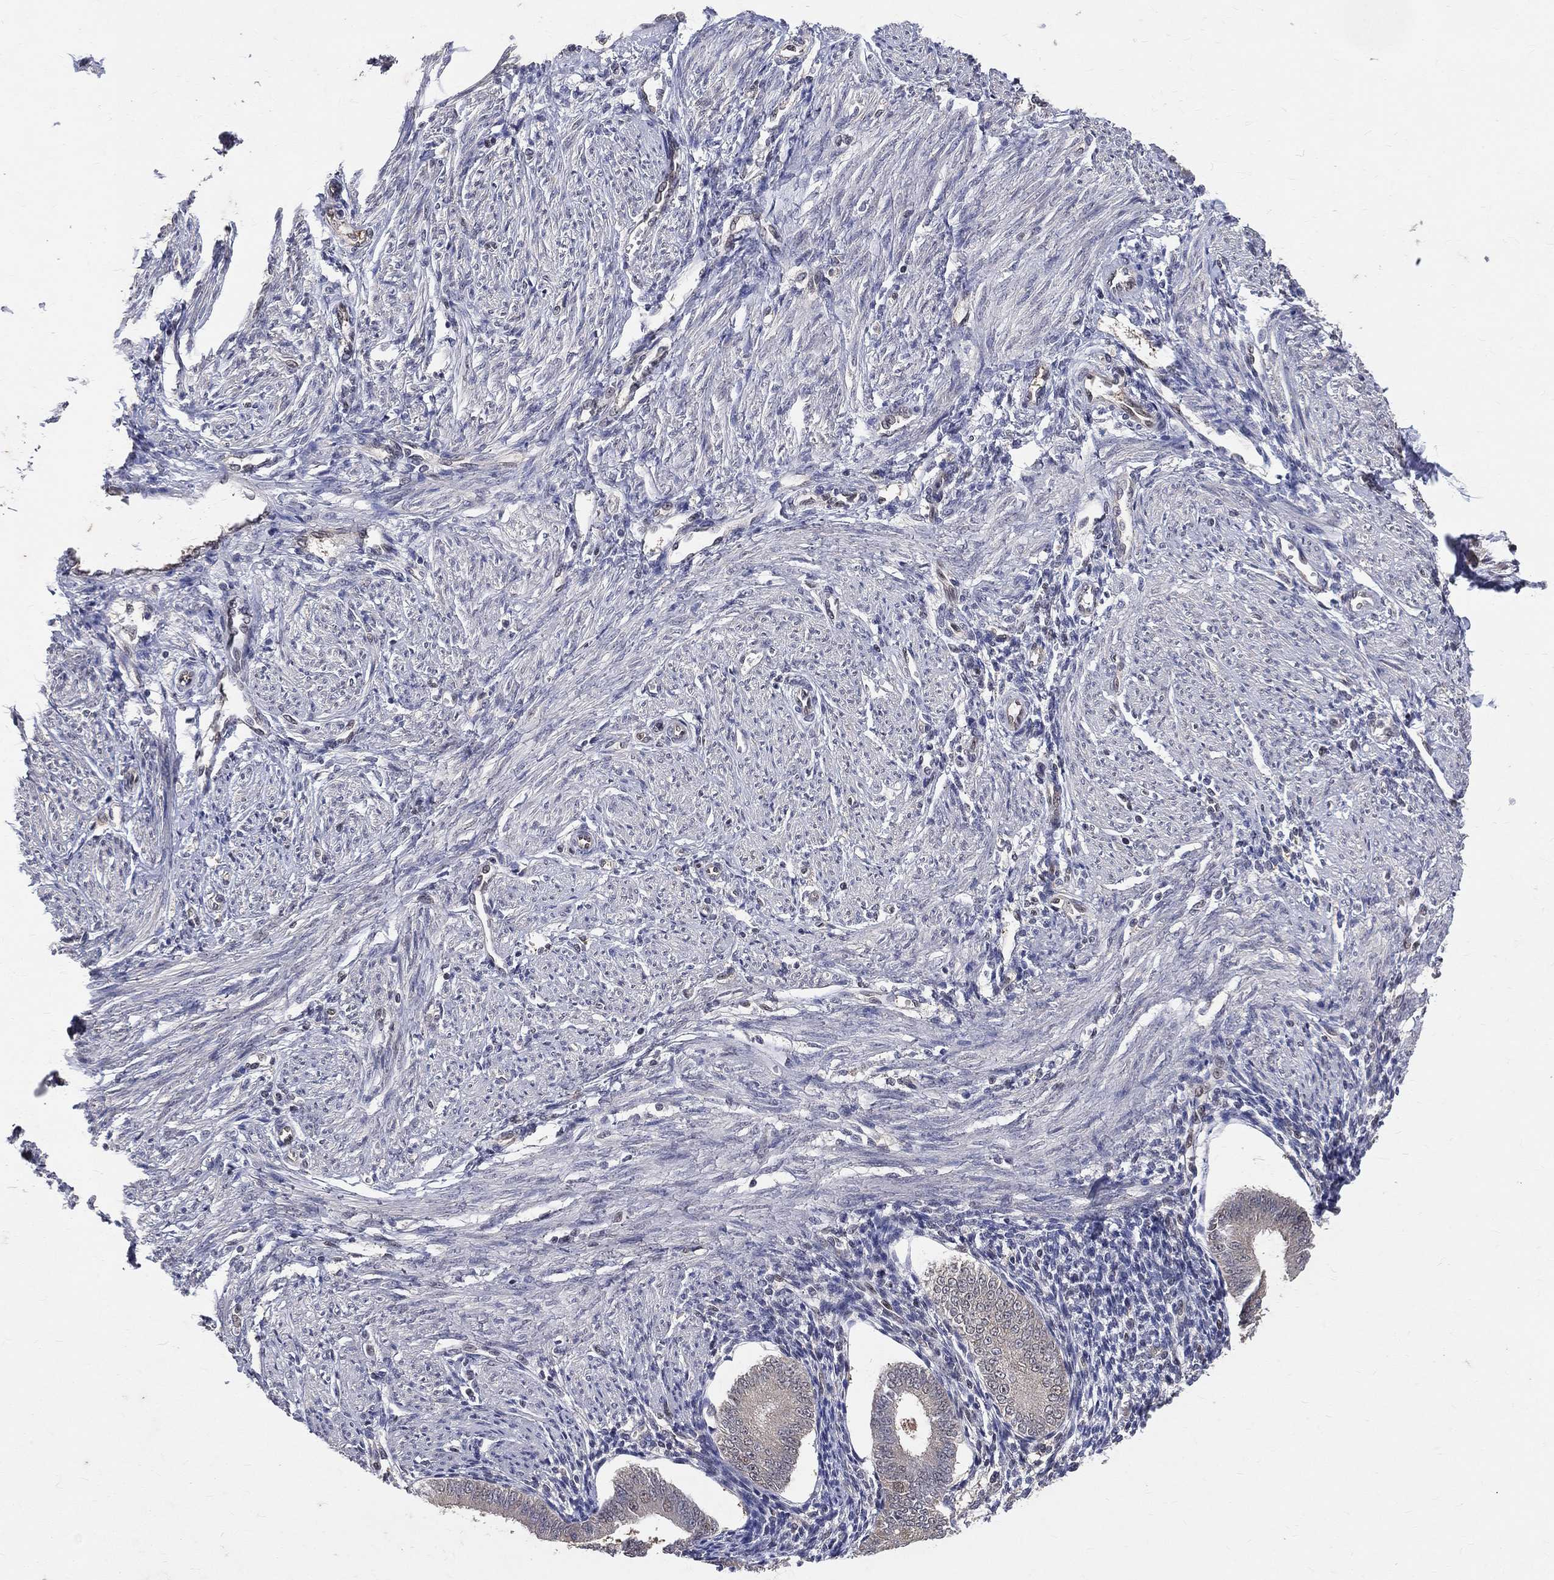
{"staining": {"intensity": "negative", "quantity": "none", "location": "none"}, "tissue": "endometrium", "cell_type": "Cells in endometrial stroma", "image_type": "normal", "snomed": [{"axis": "morphology", "description": "Normal tissue, NOS"}, {"axis": "topography", "description": "Endometrium"}], "caption": "This is an immunohistochemistry (IHC) photomicrograph of benign endometrium. There is no positivity in cells in endometrial stroma.", "gene": "GMPR2", "patient": {"sex": "female", "age": 39}}